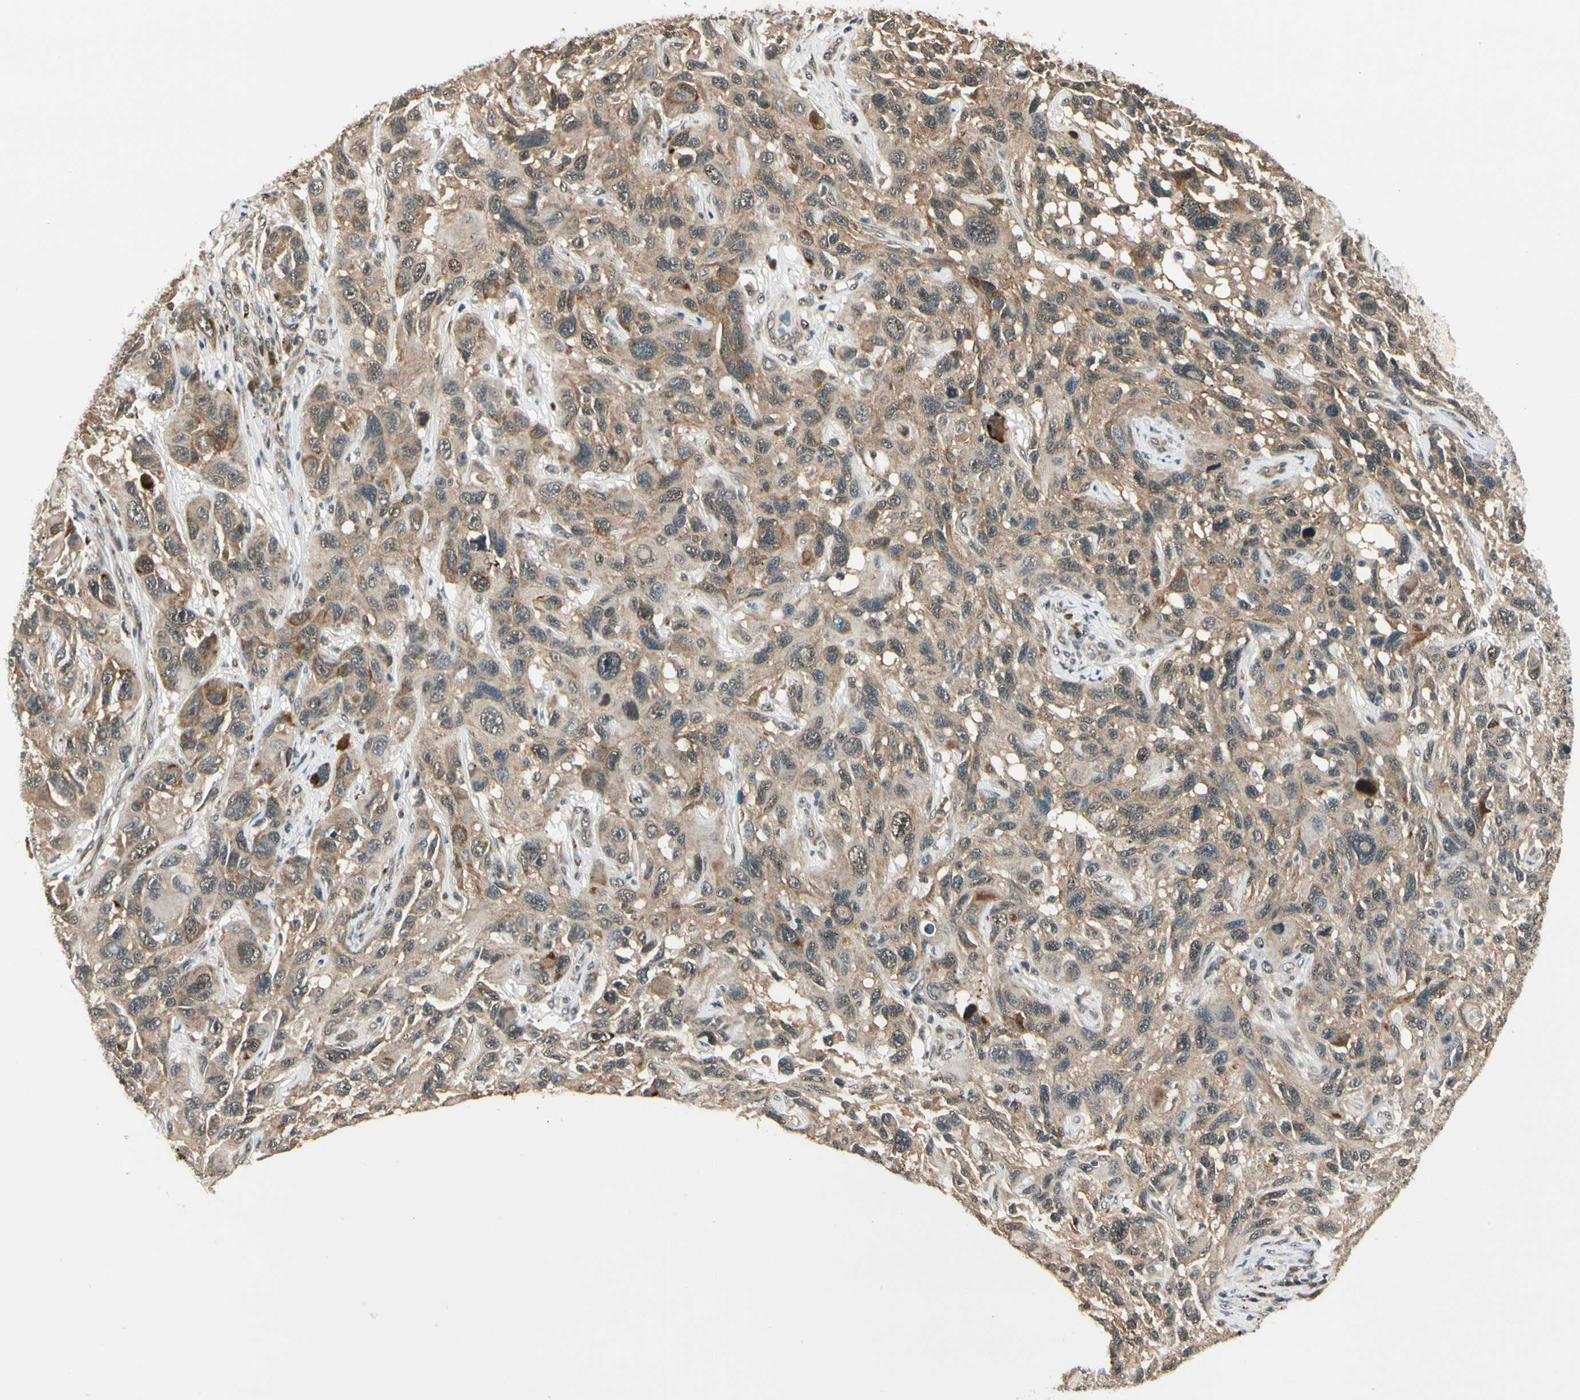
{"staining": {"intensity": "moderate", "quantity": ">75%", "location": "cytoplasmic/membranous"}, "tissue": "melanoma", "cell_type": "Tumor cells", "image_type": "cancer", "snomed": [{"axis": "morphology", "description": "Malignant melanoma, NOS"}, {"axis": "topography", "description": "Skin"}], "caption": "Immunohistochemistry micrograph of neoplastic tissue: malignant melanoma stained using IHC exhibits medium levels of moderate protein expression localized specifically in the cytoplasmic/membranous of tumor cells, appearing as a cytoplasmic/membranous brown color.", "gene": "MCPH1", "patient": {"sex": "male", "age": 53}}